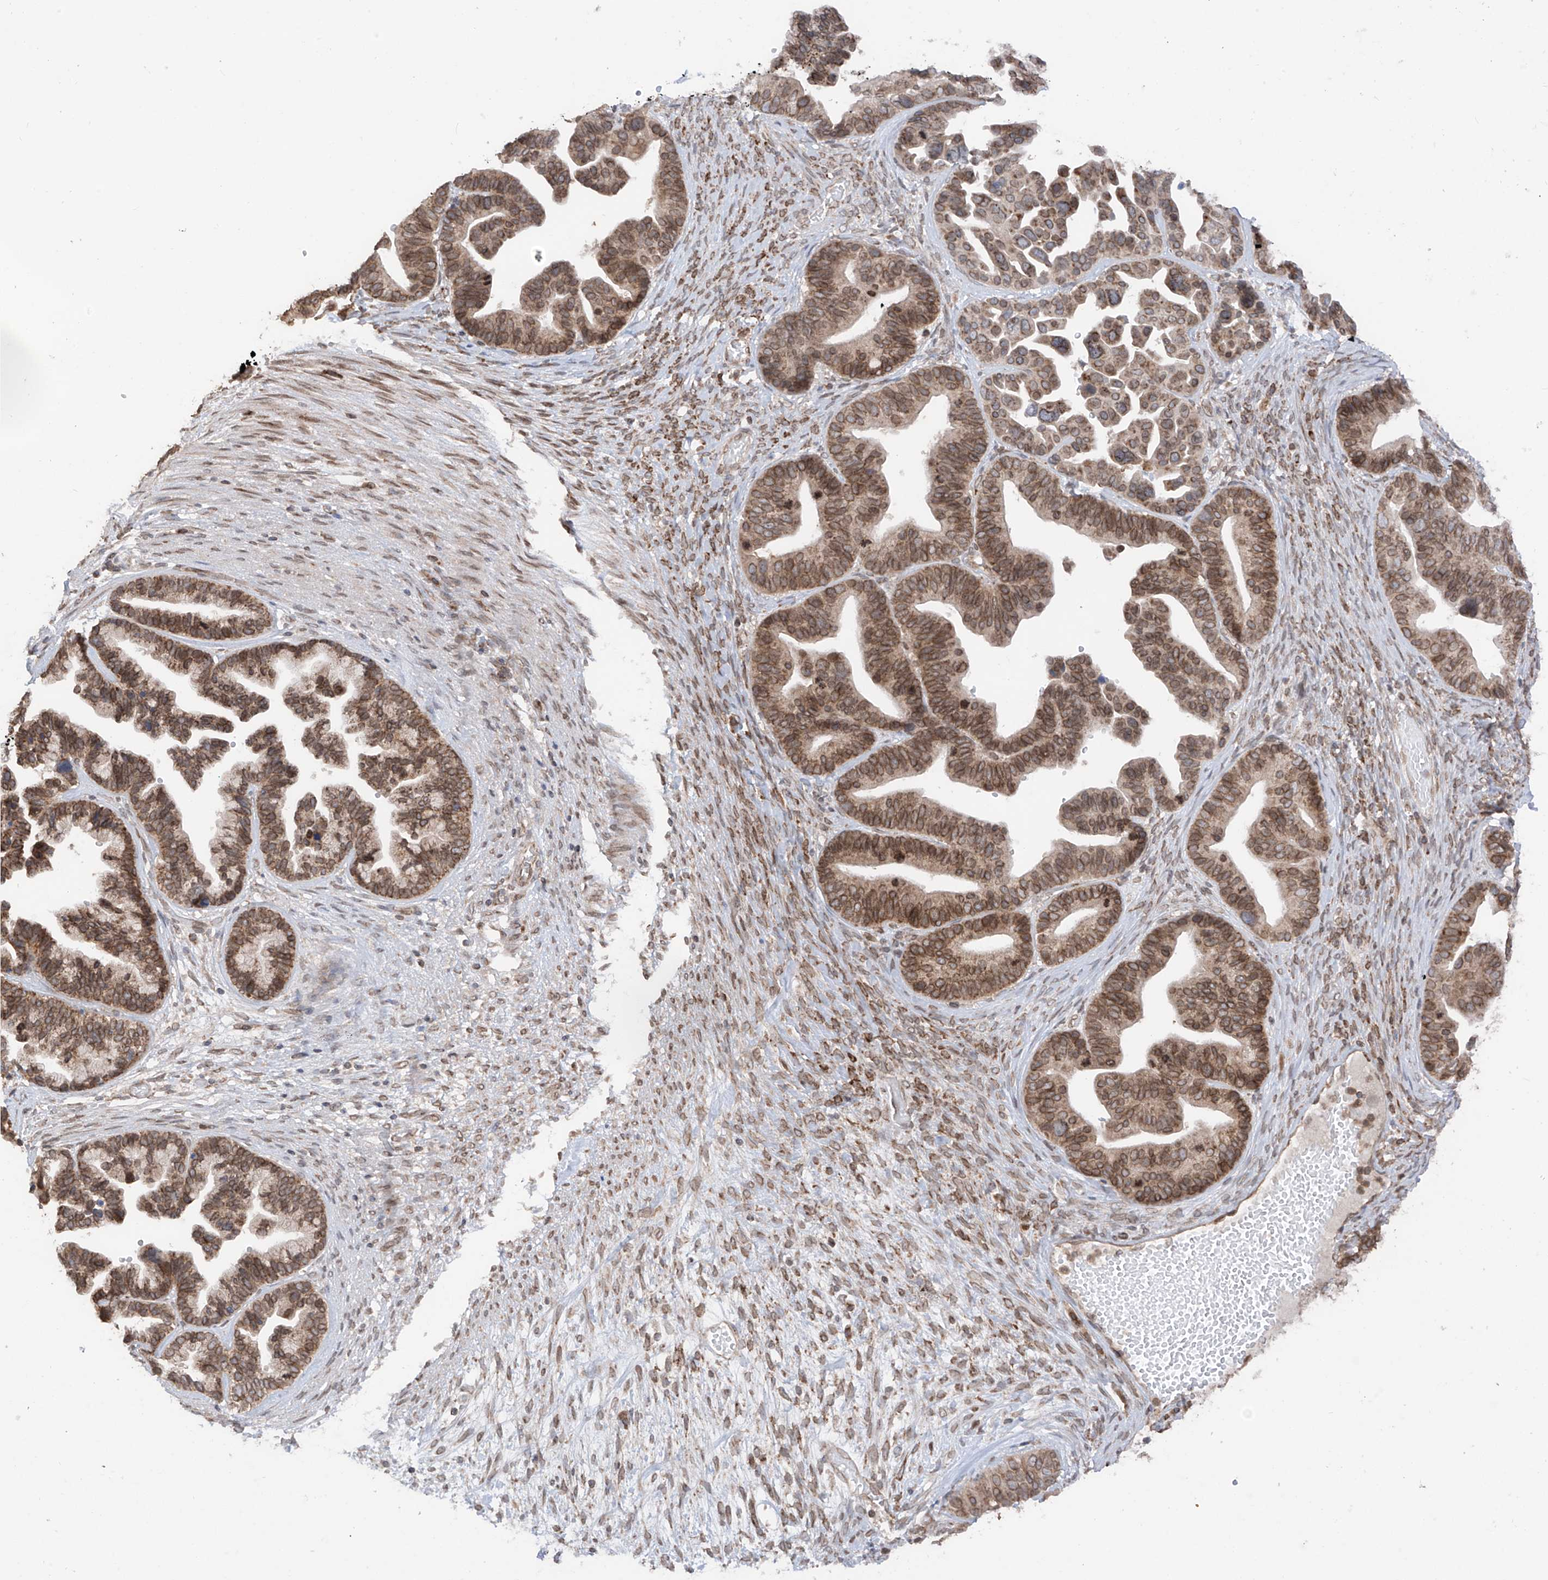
{"staining": {"intensity": "moderate", "quantity": "25%-75%", "location": "cytoplasmic/membranous,nuclear"}, "tissue": "ovarian cancer", "cell_type": "Tumor cells", "image_type": "cancer", "snomed": [{"axis": "morphology", "description": "Cystadenocarcinoma, serous, NOS"}, {"axis": "topography", "description": "Ovary"}], "caption": "Ovarian serous cystadenocarcinoma stained with DAB (3,3'-diaminobenzidine) immunohistochemistry (IHC) reveals medium levels of moderate cytoplasmic/membranous and nuclear expression in about 25%-75% of tumor cells. (Brightfield microscopy of DAB IHC at high magnification).", "gene": "AHCTF1", "patient": {"sex": "female", "age": 56}}